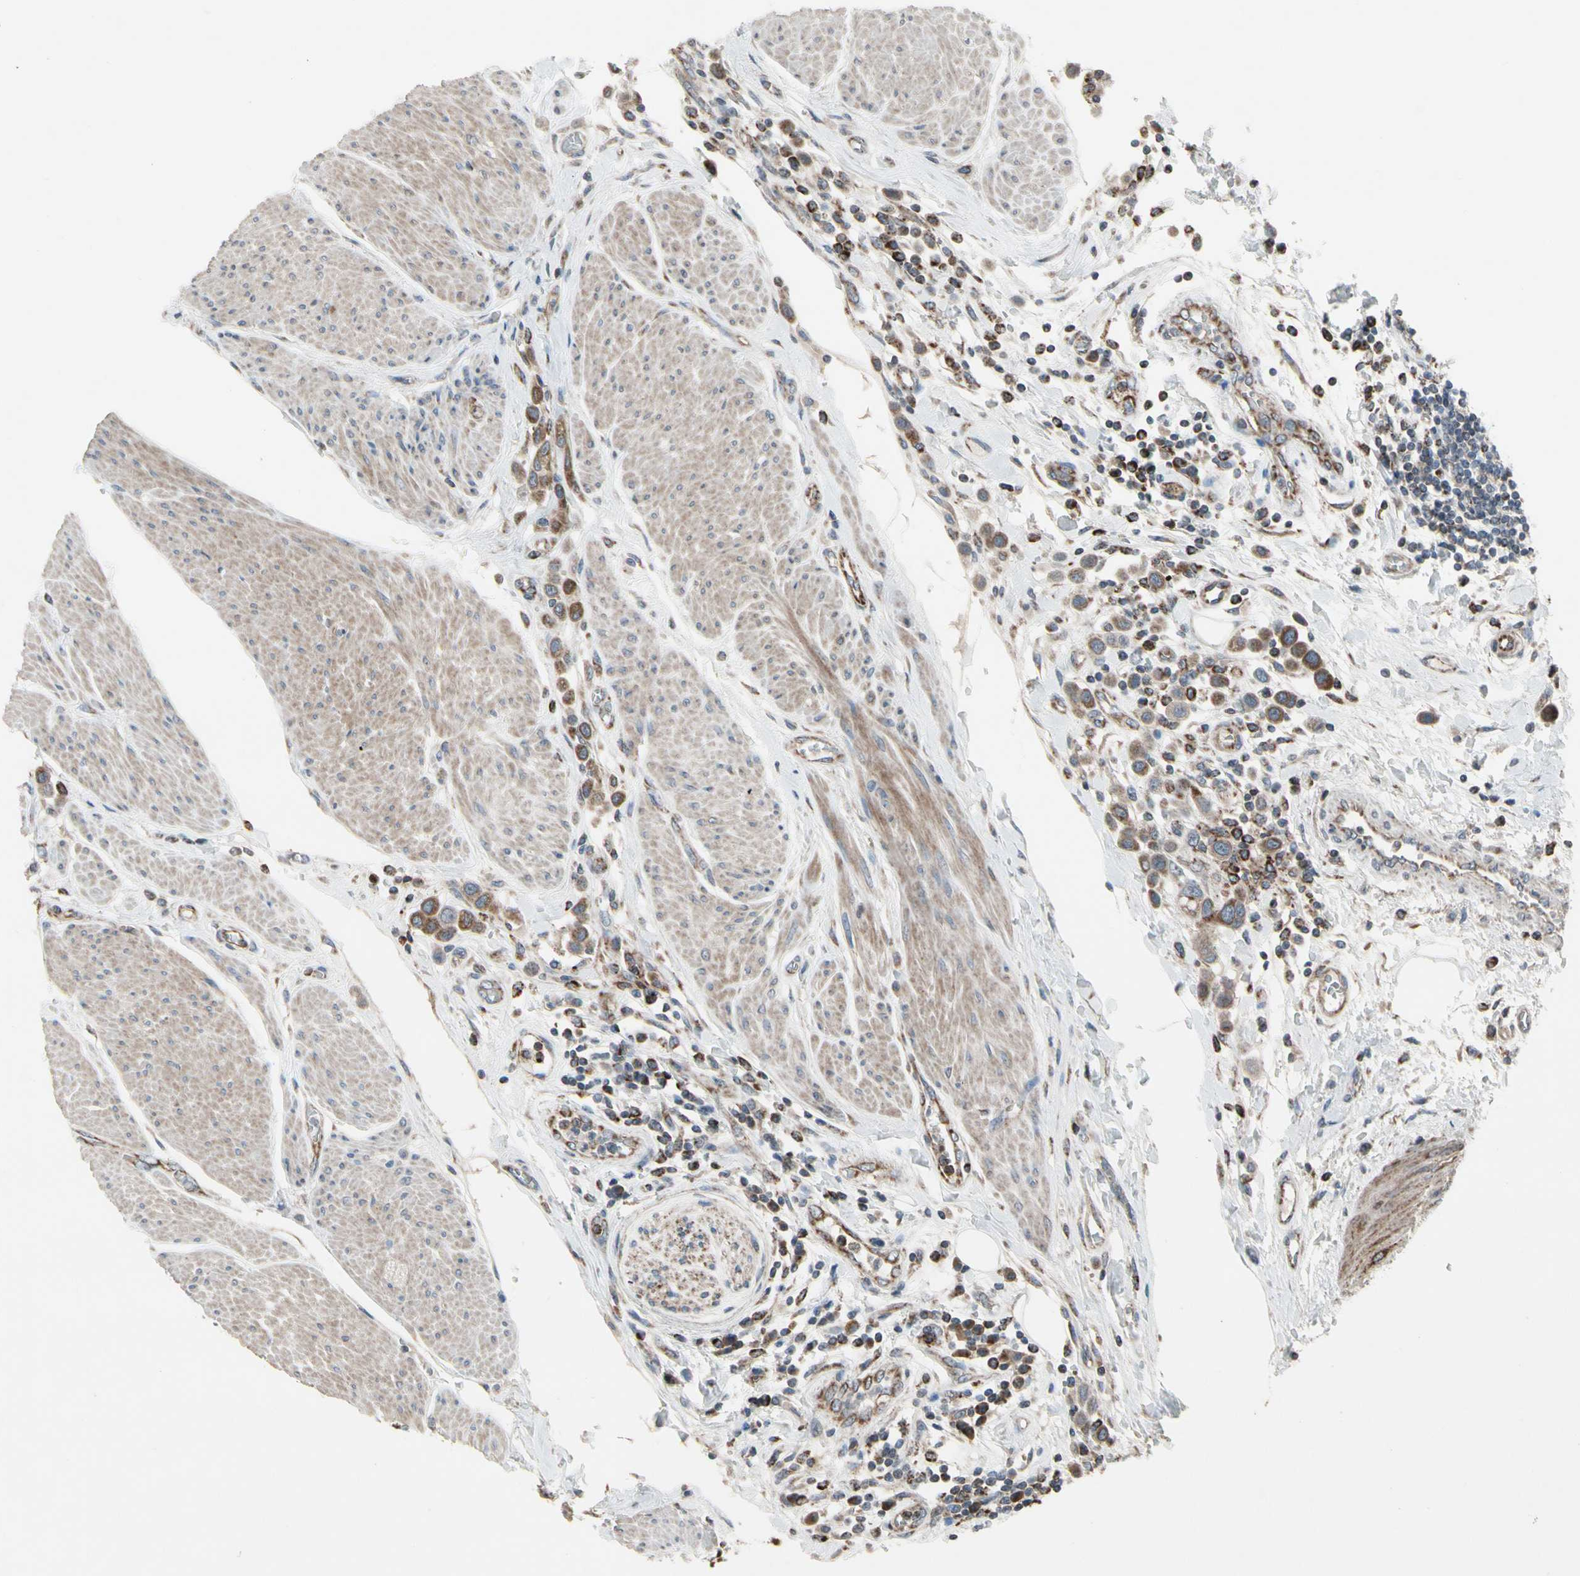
{"staining": {"intensity": "weak", "quantity": ">75%", "location": "cytoplasmic/membranous"}, "tissue": "urothelial cancer", "cell_type": "Tumor cells", "image_type": "cancer", "snomed": [{"axis": "morphology", "description": "Urothelial carcinoma, High grade"}, {"axis": "topography", "description": "Urinary bladder"}], "caption": "Immunohistochemistry of high-grade urothelial carcinoma reveals low levels of weak cytoplasmic/membranous expression in about >75% of tumor cells. (DAB (3,3'-diaminobenzidine) IHC with brightfield microscopy, high magnification).", "gene": "CPT1A", "patient": {"sex": "male", "age": 50}}